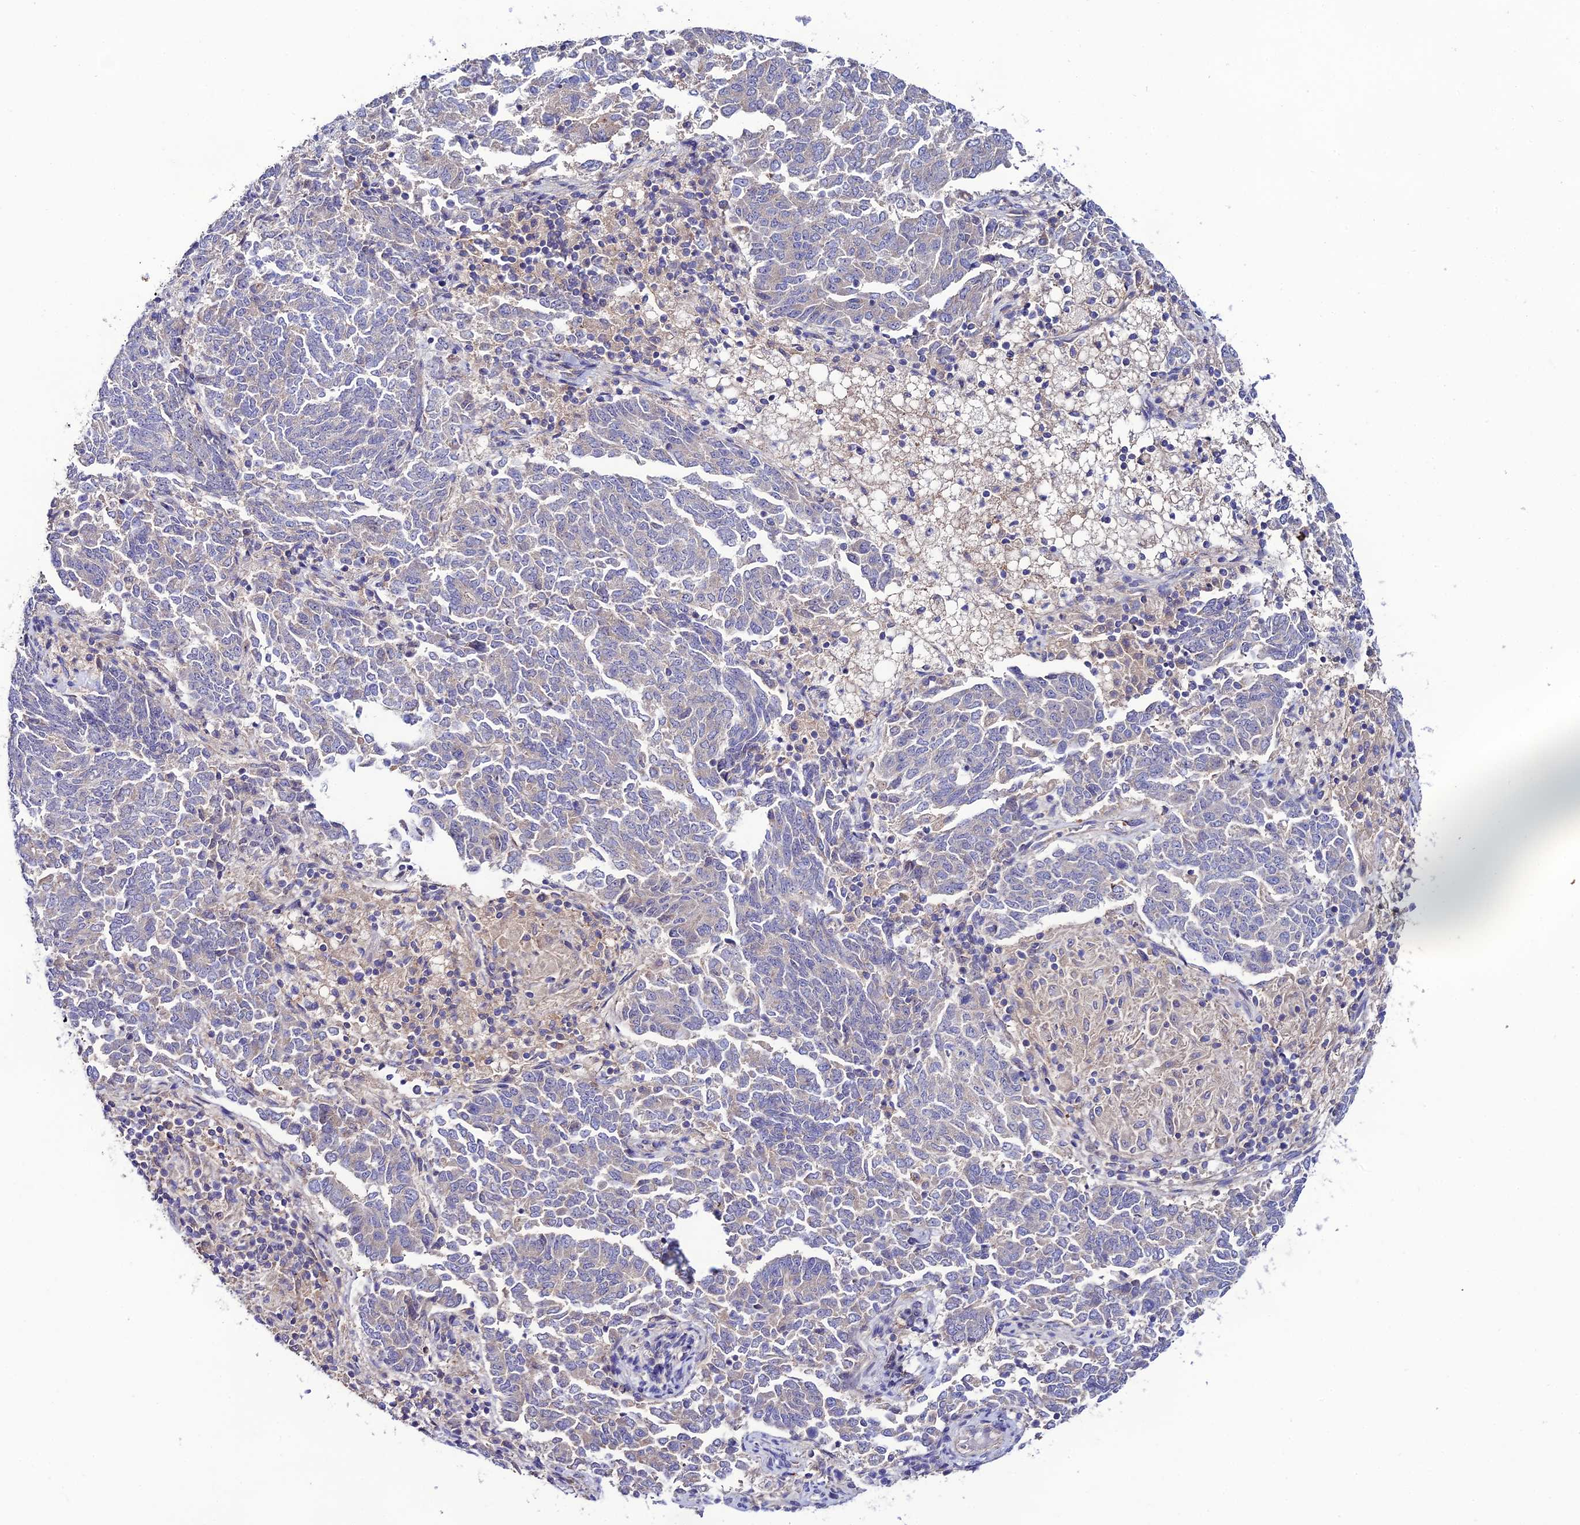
{"staining": {"intensity": "negative", "quantity": "none", "location": "none"}, "tissue": "endometrial cancer", "cell_type": "Tumor cells", "image_type": "cancer", "snomed": [{"axis": "morphology", "description": "Adenocarcinoma, NOS"}, {"axis": "topography", "description": "Endometrium"}], "caption": "Immunohistochemical staining of human endometrial cancer (adenocarcinoma) demonstrates no significant staining in tumor cells.", "gene": "BRME1", "patient": {"sex": "female", "age": 80}}